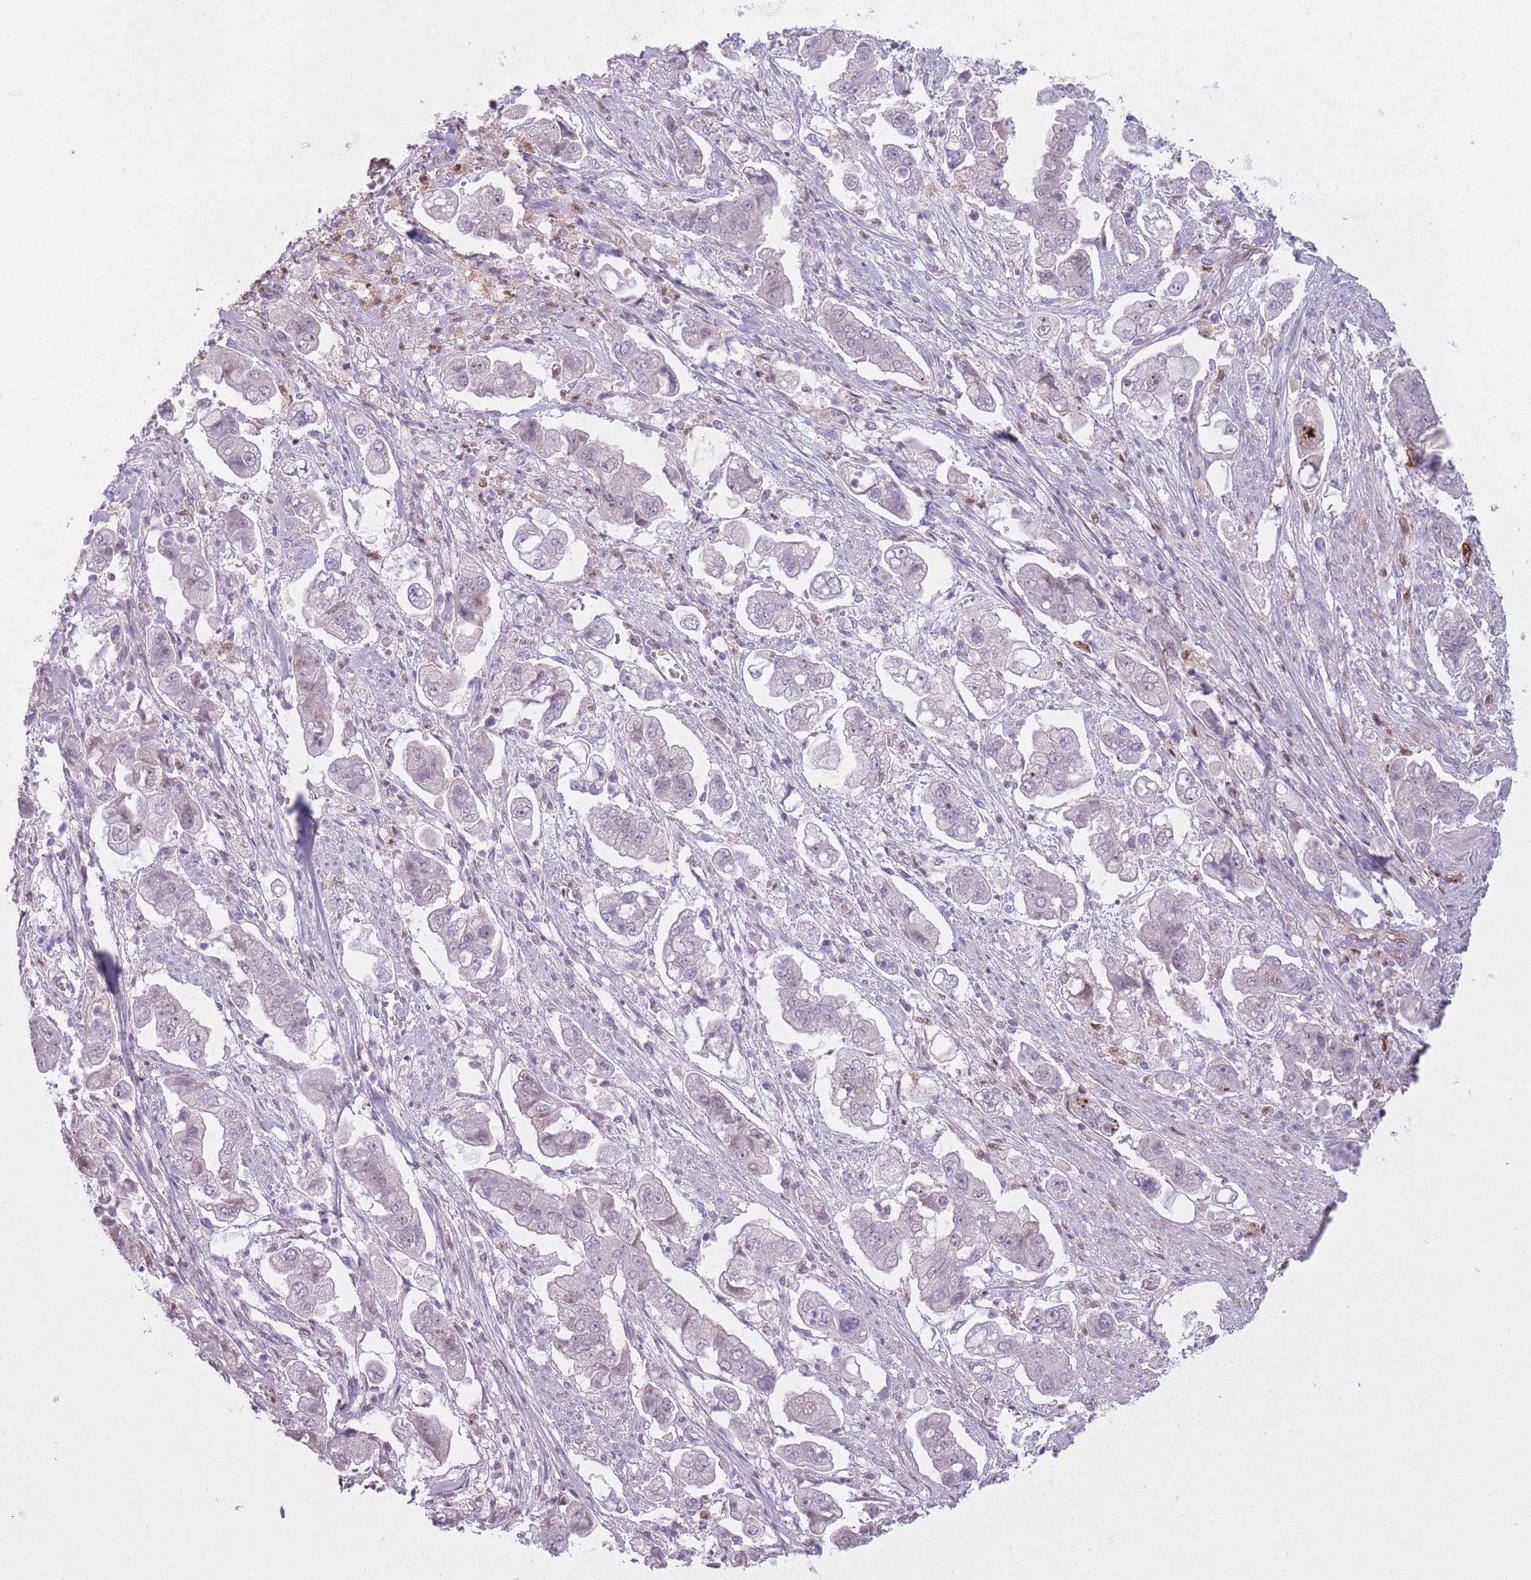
{"staining": {"intensity": "negative", "quantity": "none", "location": "none"}, "tissue": "stomach cancer", "cell_type": "Tumor cells", "image_type": "cancer", "snomed": [{"axis": "morphology", "description": "Adenocarcinoma, NOS"}, {"axis": "topography", "description": "Stomach"}], "caption": "There is no significant positivity in tumor cells of stomach adenocarcinoma.", "gene": "LGALS9", "patient": {"sex": "male", "age": 62}}